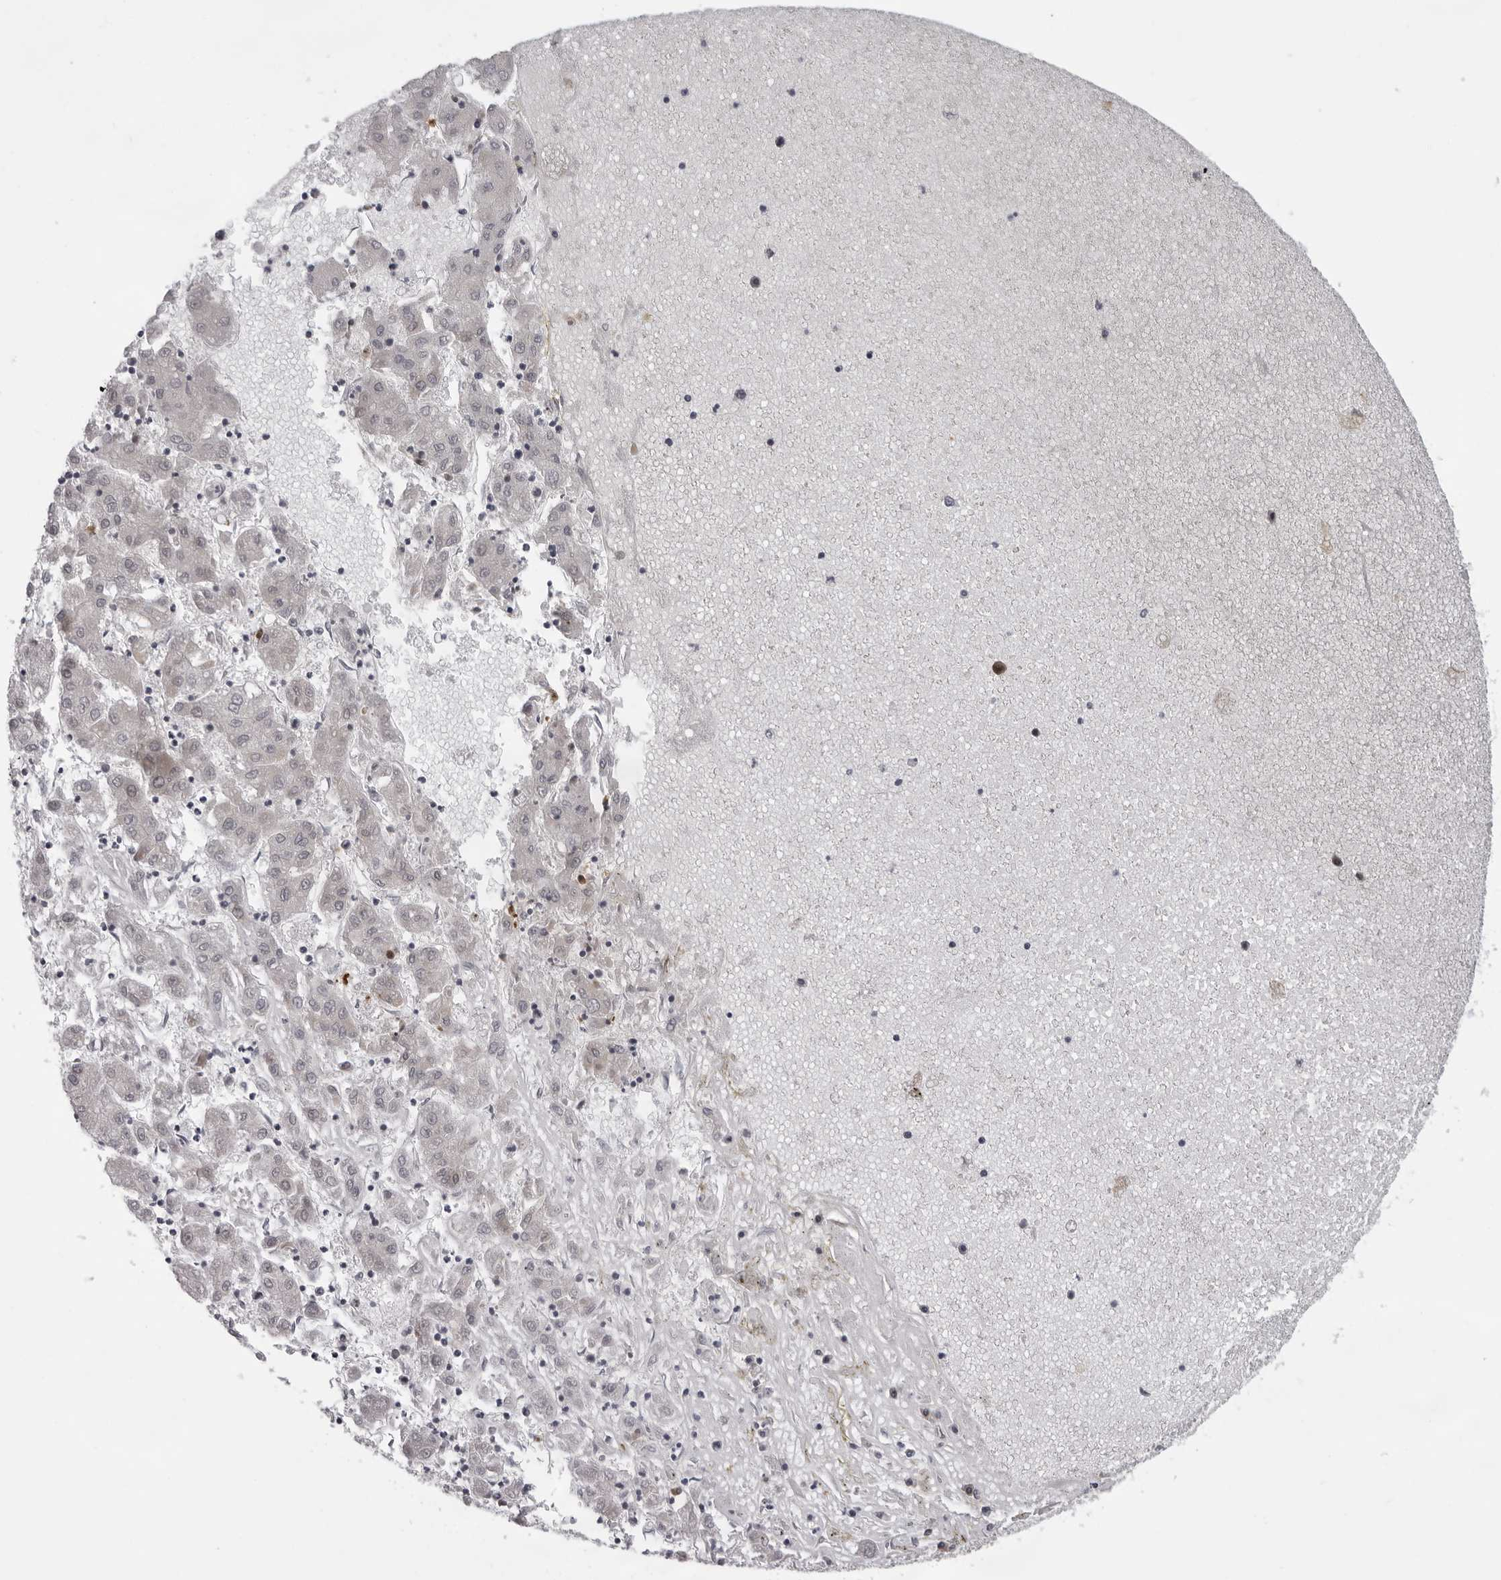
{"staining": {"intensity": "weak", "quantity": "<25%", "location": "nuclear"}, "tissue": "liver cancer", "cell_type": "Tumor cells", "image_type": "cancer", "snomed": [{"axis": "morphology", "description": "Carcinoma, Hepatocellular, NOS"}, {"axis": "topography", "description": "Liver"}], "caption": "Immunohistochemistry micrograph of liver cancer (hepatocellular carcinoma) stained for a protein (brown), which shows no staining in tumor cells.", "gene": "EXOSC10", "patient": {"sex": "male", "age": 72}}